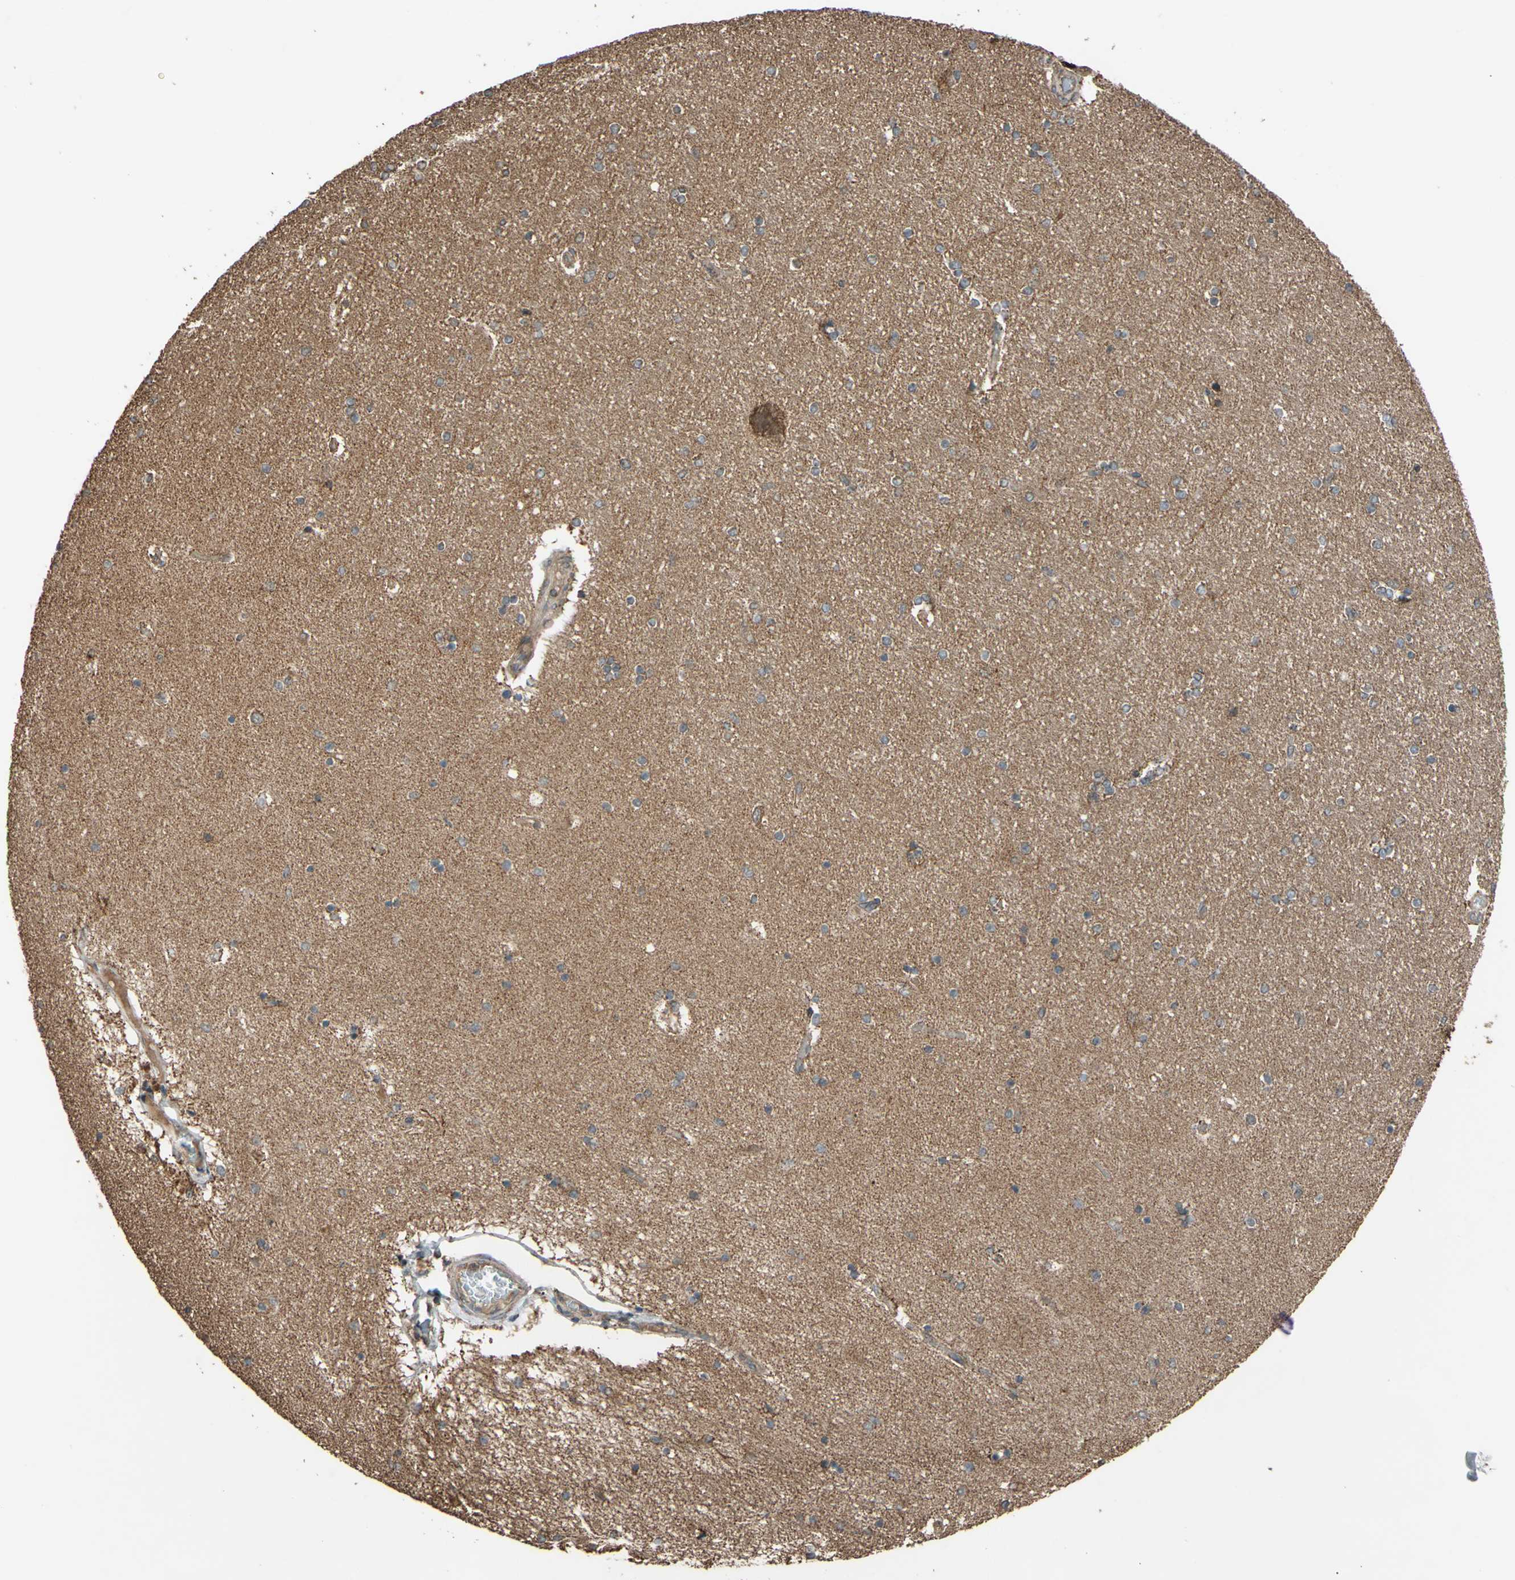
{"staining": {"intensity": "negative", "quantity": "none", "location": "none"}, "tissue": "hippocampus", "cell_type": "Glial cells", "image_type": "normal", "snomed": [{"axis": "morphology", "description": "Normal tissue, NOS"}, {"axis": "topography", "description": "Hippocampus"}], "caption": "Immunohistochemistry photomicrograph of unremarkable hippocampus: human hippocampus stained with DAB (3,3'-diaminobenzidine) demonstrates no significant protein expression in glial cells.", "gene": "ACOT8", "patient": {"sex": "female", "age": 54}}